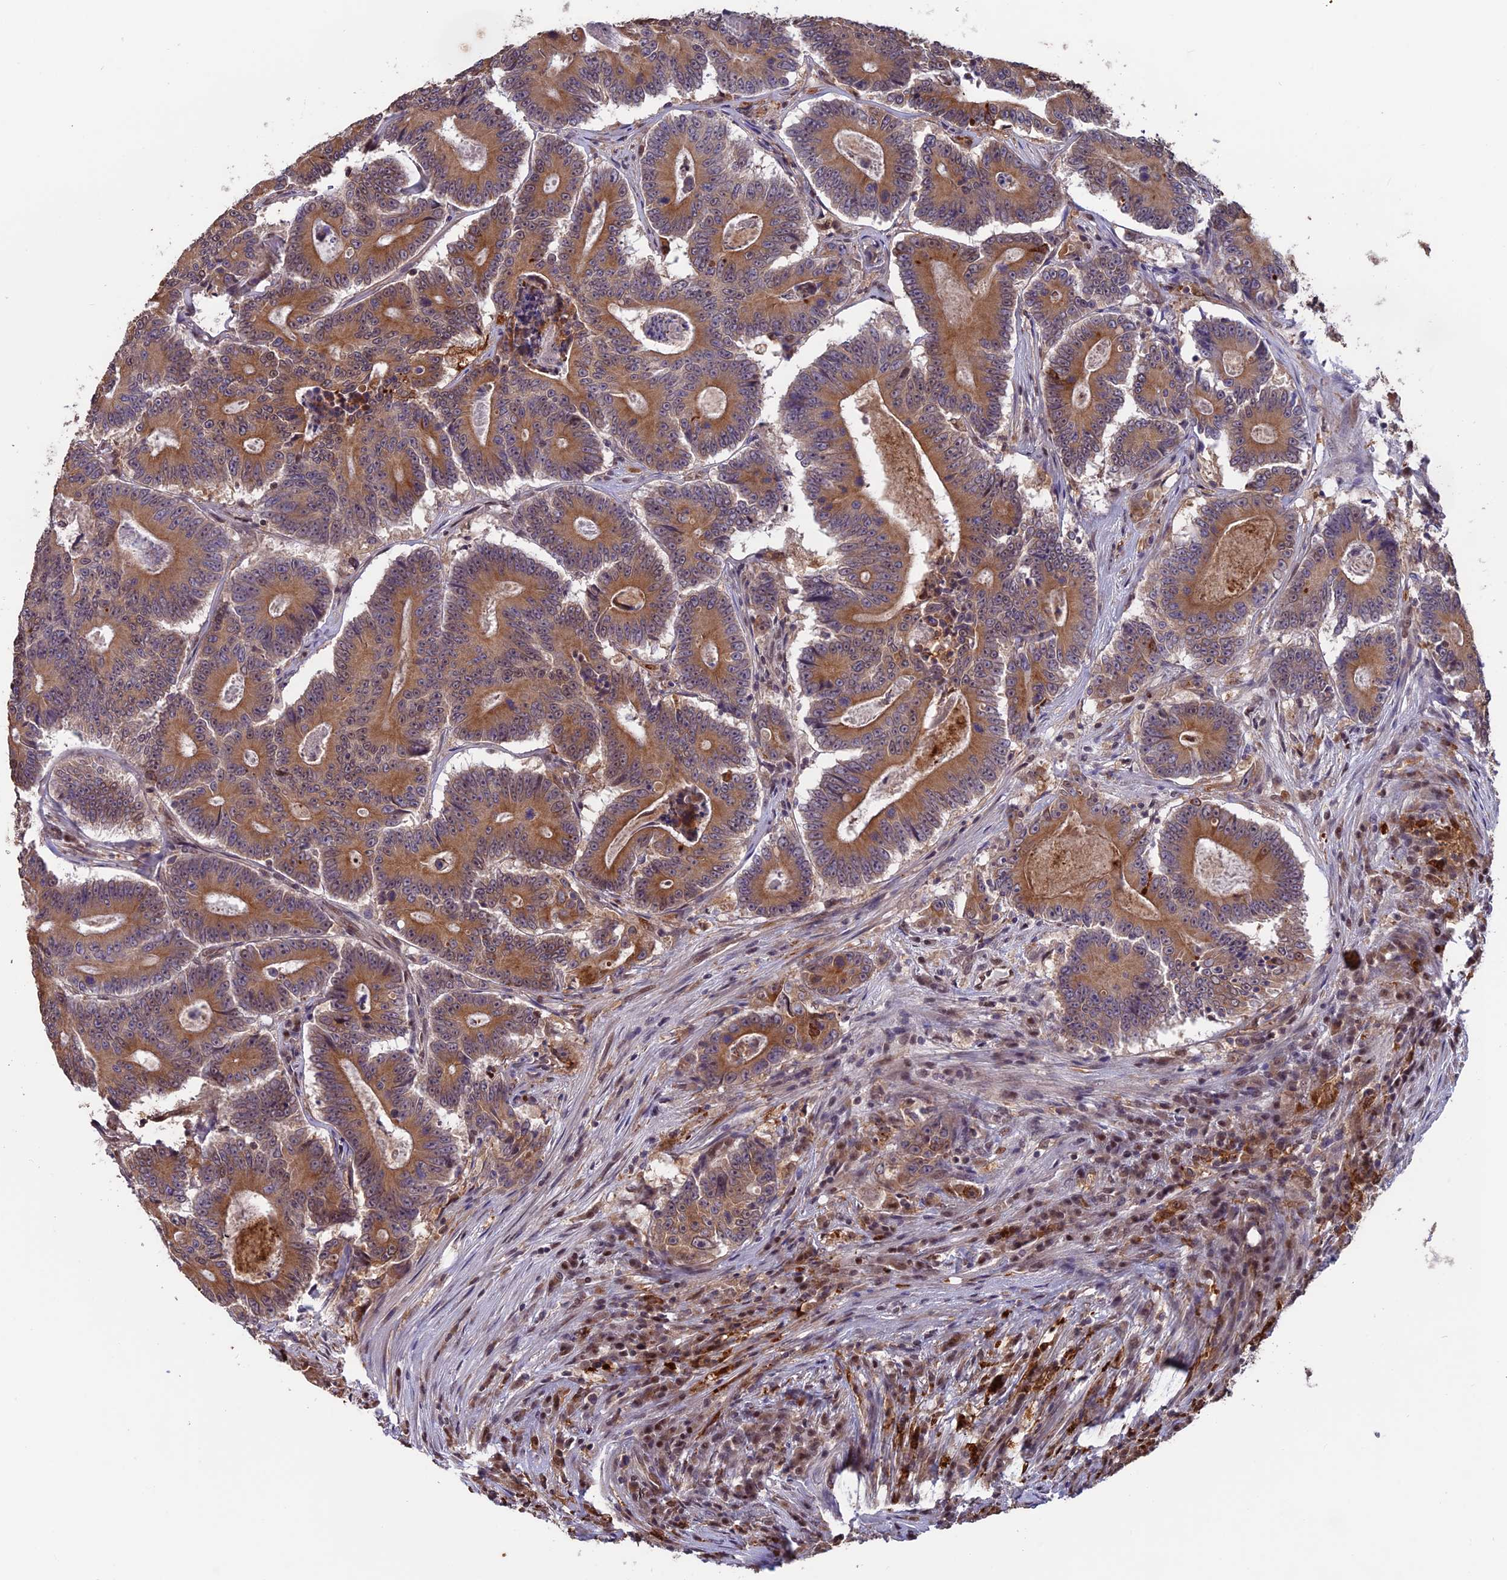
{"staining": {"intensity": "moderate", "quantity": ">75%", "location": "cytoplasmic/membranous"}, "tissue": "colorectal cancer", "cell_type": "Tumor cells", "image_type": "cancer", "snomed": [{"axis": "morphology", "description": "Adenocarcinoma, NOS"}, {"axis": "topography", "description": "Colon"}], "caption": "Human adenocarcinoma (colorectal) stained with a brown dye displays moderate cytoplasmic/membranous positive expression in approximately >75% of tumor cells.", "gene": "MAST2", "patient": {"sex": "male", "age": 83}}